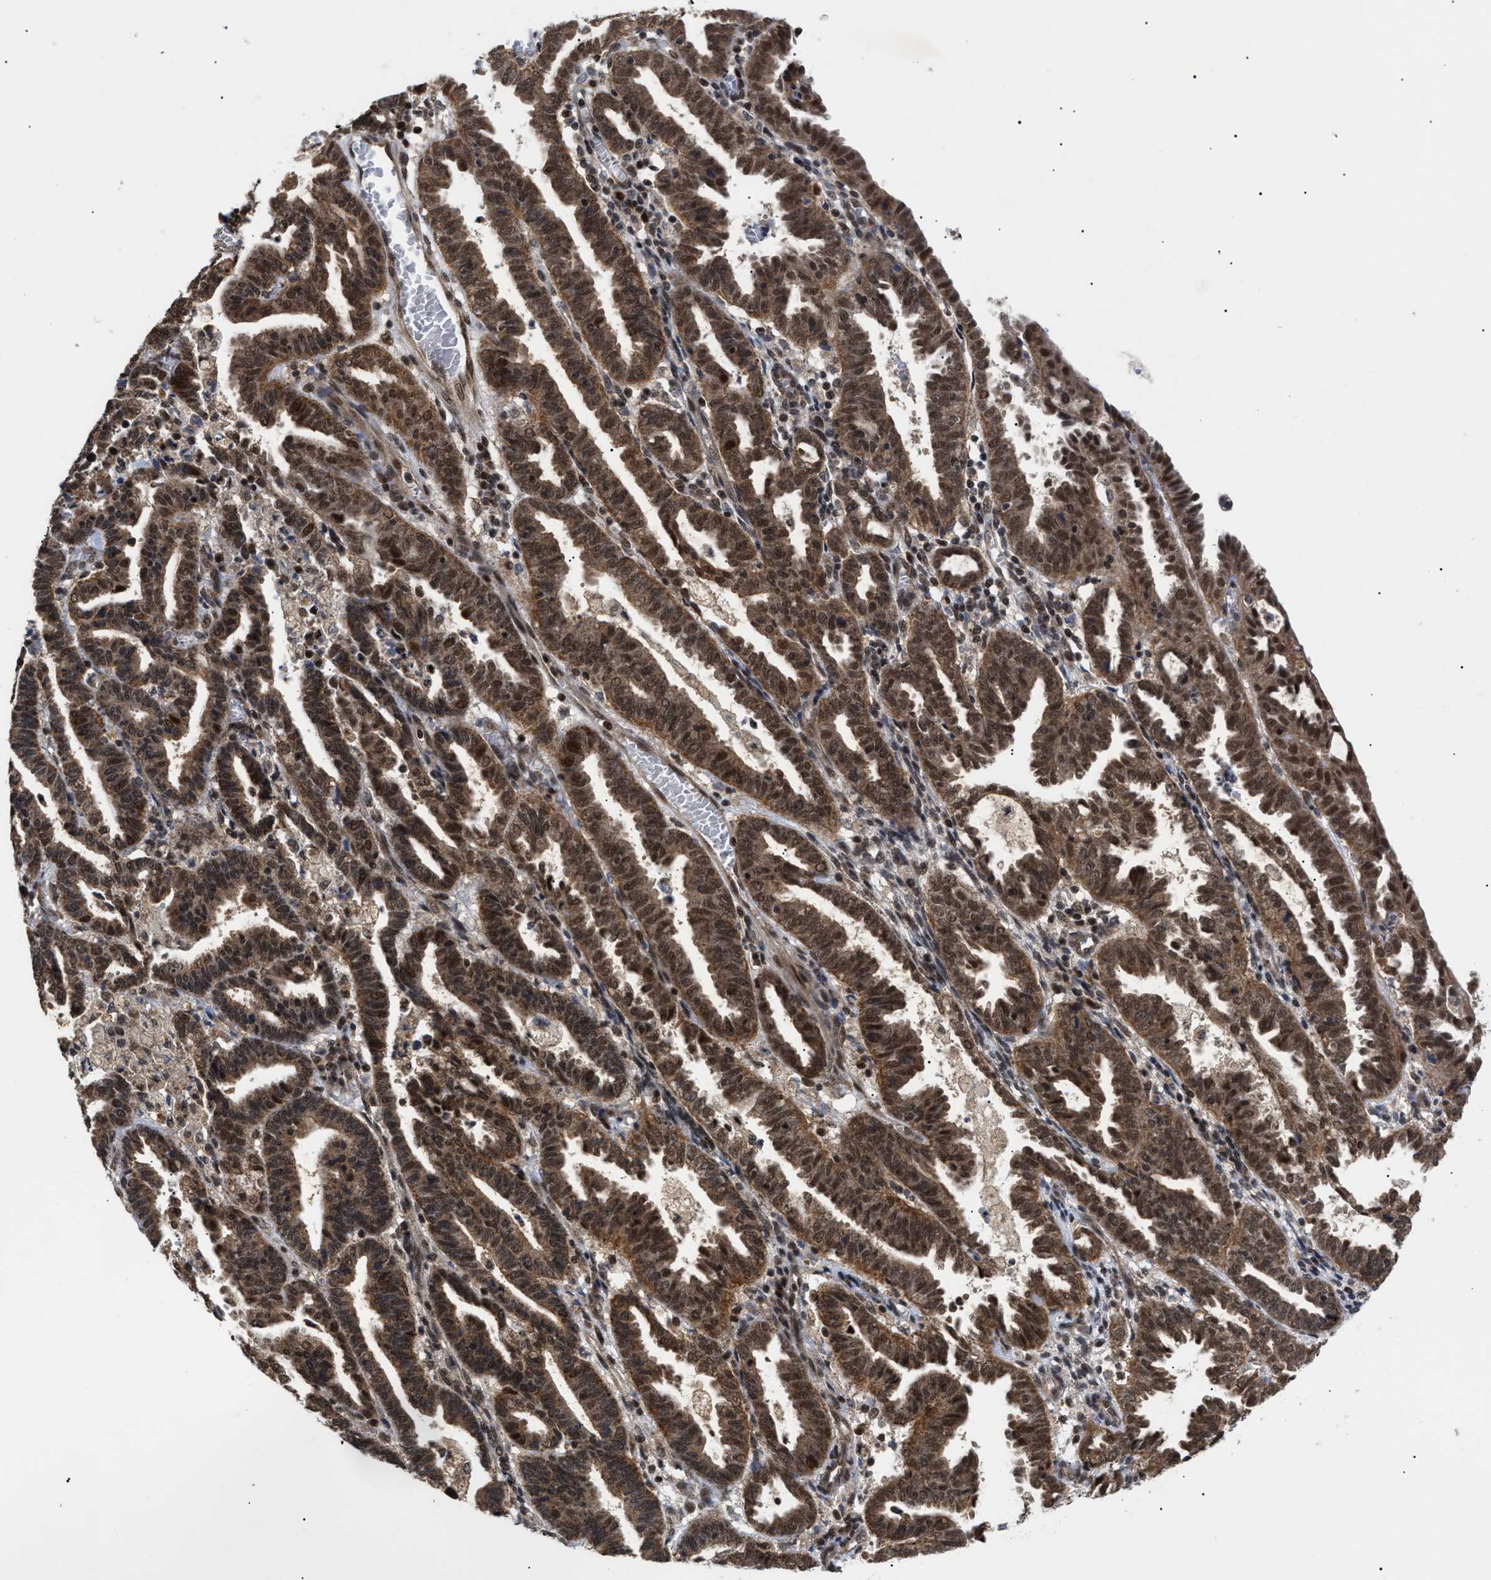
{"staining": {"intensity": "moderate", "quantity": ">75%", "location": "cytoplasmic/membranous,nuclear"}, "tissue": "endometrial cancer", "cell_type": "Tumor cells", "image_type": "cancer", "snomed": [{"axis": "morphology", "description": "Adenocarcinoma, NOS"}, {"axis": "topography", "description": "Uterus"}], "caption": "Protein analysis of endometrial cancer tissue shows moderate cytoplasmic/membranous and nuclear expression in about >75% of tumor cells.", "gene": "ZBTB11", "patient": {"sex": "female", "age": 83}}